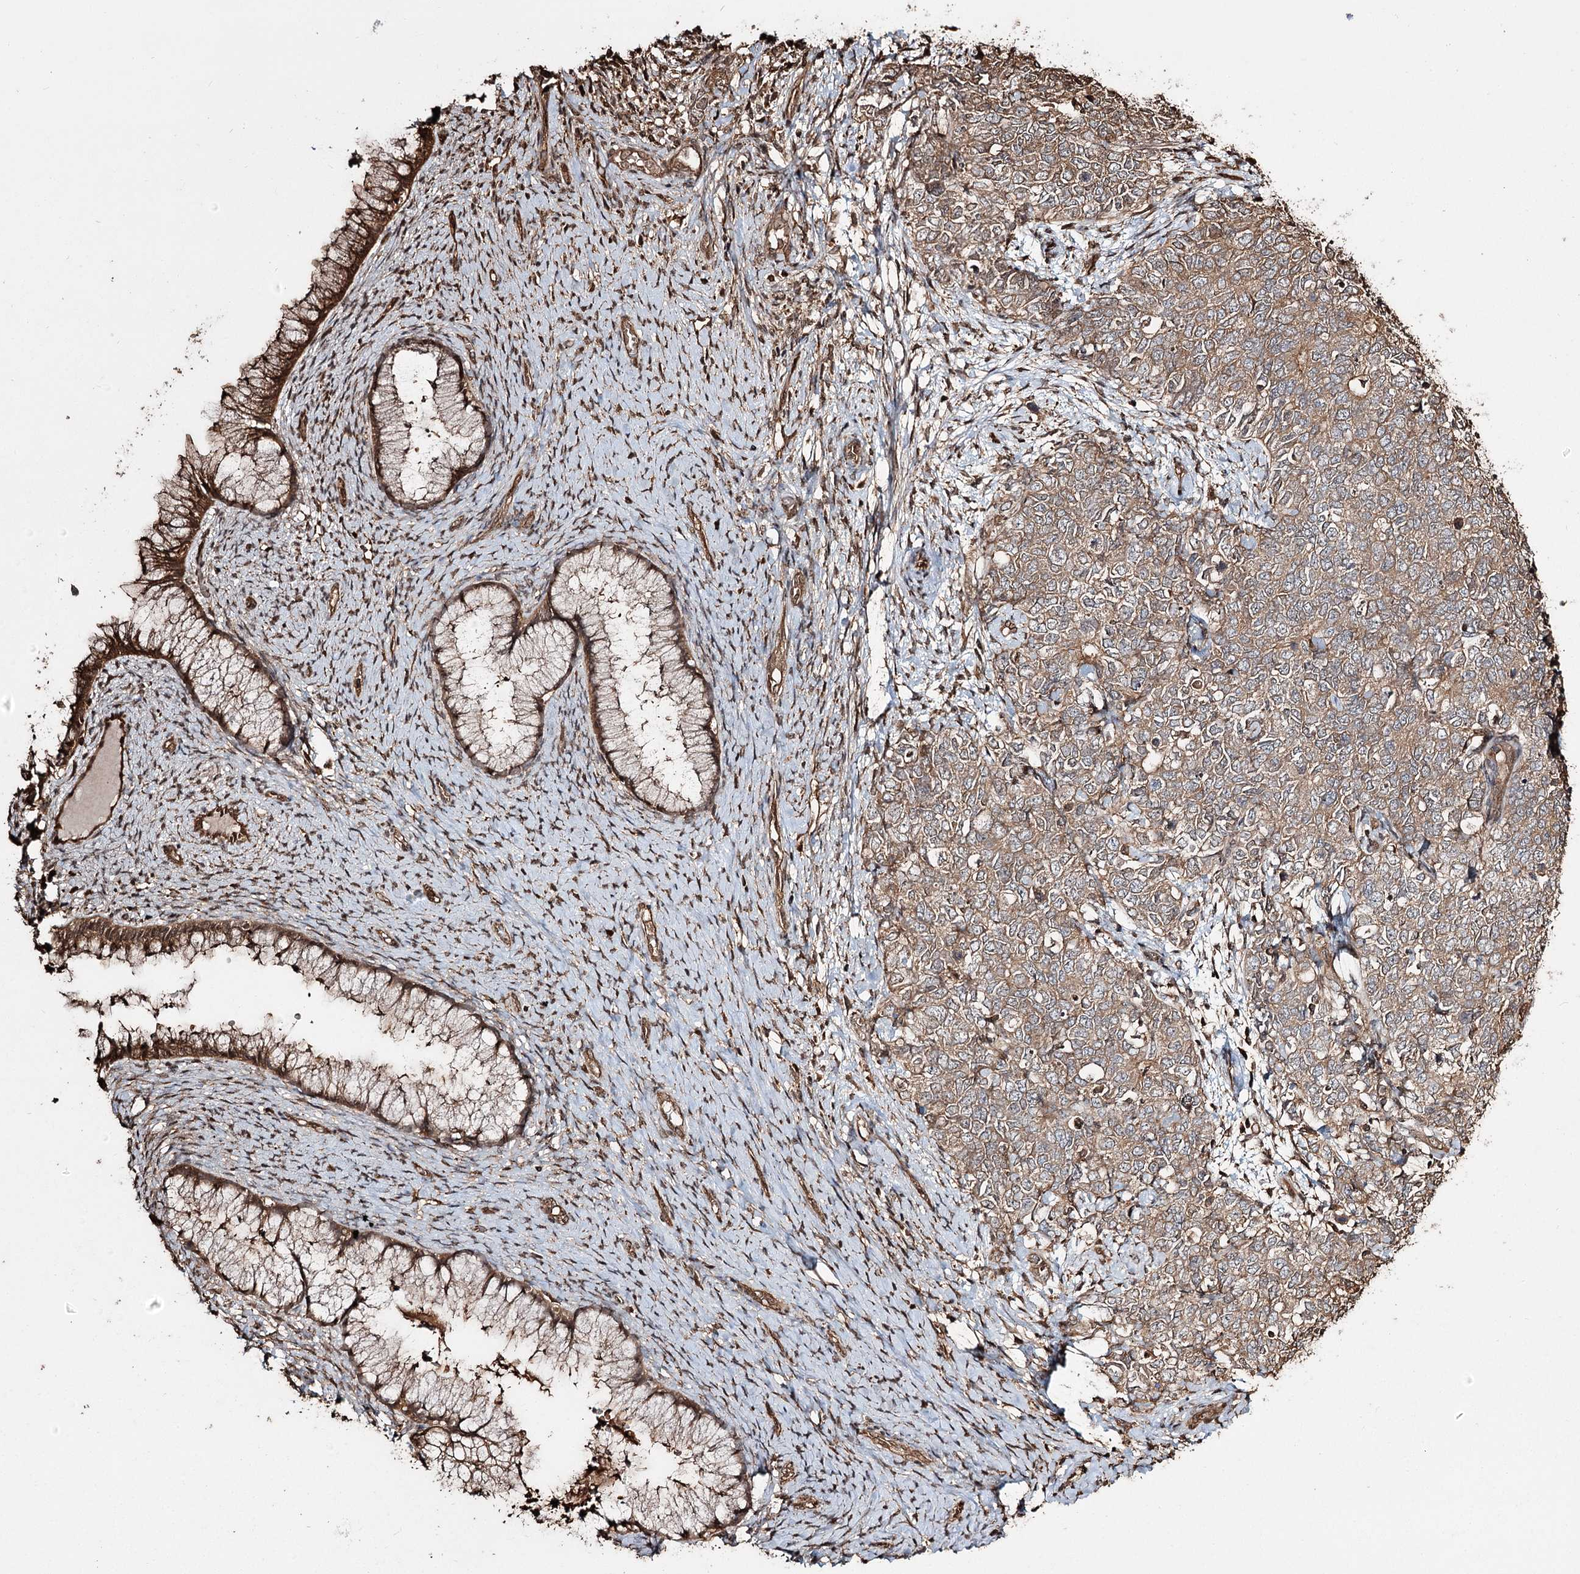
{"staining": {"intensity": "weak", "quantity": ">75%", "location": "cytoplasmic/membranous"}, "tissue": "cervical cancer", "cell_type": "Tumor cells", "image_type": "cancer", "snomed": [{"axis": "morphology", "description": "Squamous cell carcinoma, NOS"}, {"axis": "topography", "description": "Cervix"}], "caption": "Protein expression analysis of human cervical squamous cell carcinoma reveals weak cytoplasmic/membranous staining in about >75% of tumor cells.", "gene": "PLCH1", "patient": {"sex": "female", "age": 63}}